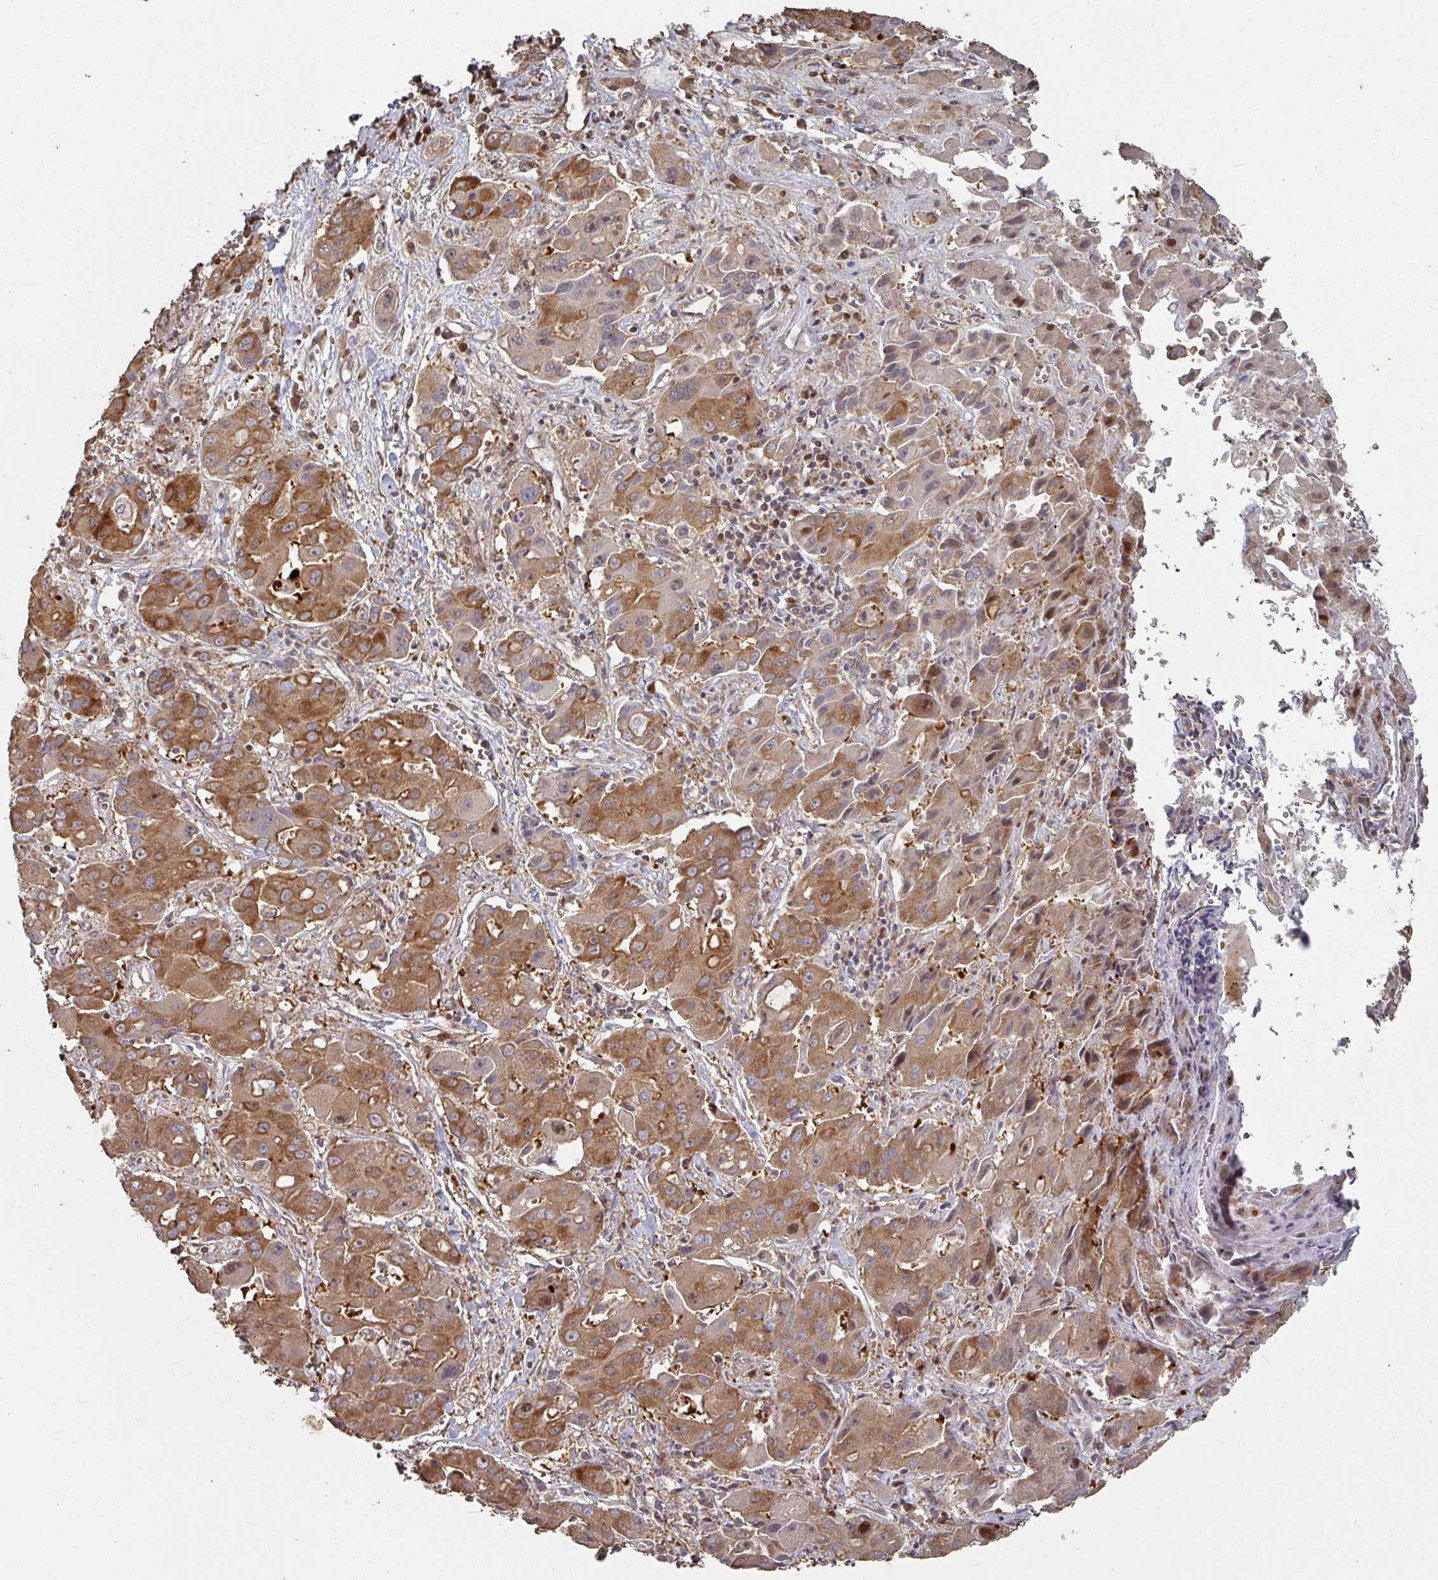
{"staining": {"intensity": "moderate", "quantity": ">75%", "location": "cytoplasmic/membranous"}, "tissue": "liver cancer", "cell_type": "Tumor cells", "image_type": "cancer", "snomed": [{"axis": "morphology", "description": "Cholangiocarcinoma"}, {"axis": "topography", "description": "Liver"}], "caption": "IHC image of neoplastic tissue: cholangiocarcinoma (liver) stained using immunohistochemistry demonstrates medium levels of moderate protein expression localized specifically in the cytoplasmic/membranous of tumor cells, appearing as a cytoplasmic/membranous brown color.", "gene": "CA7", "patient": {"sex": "male", "age": 67}}